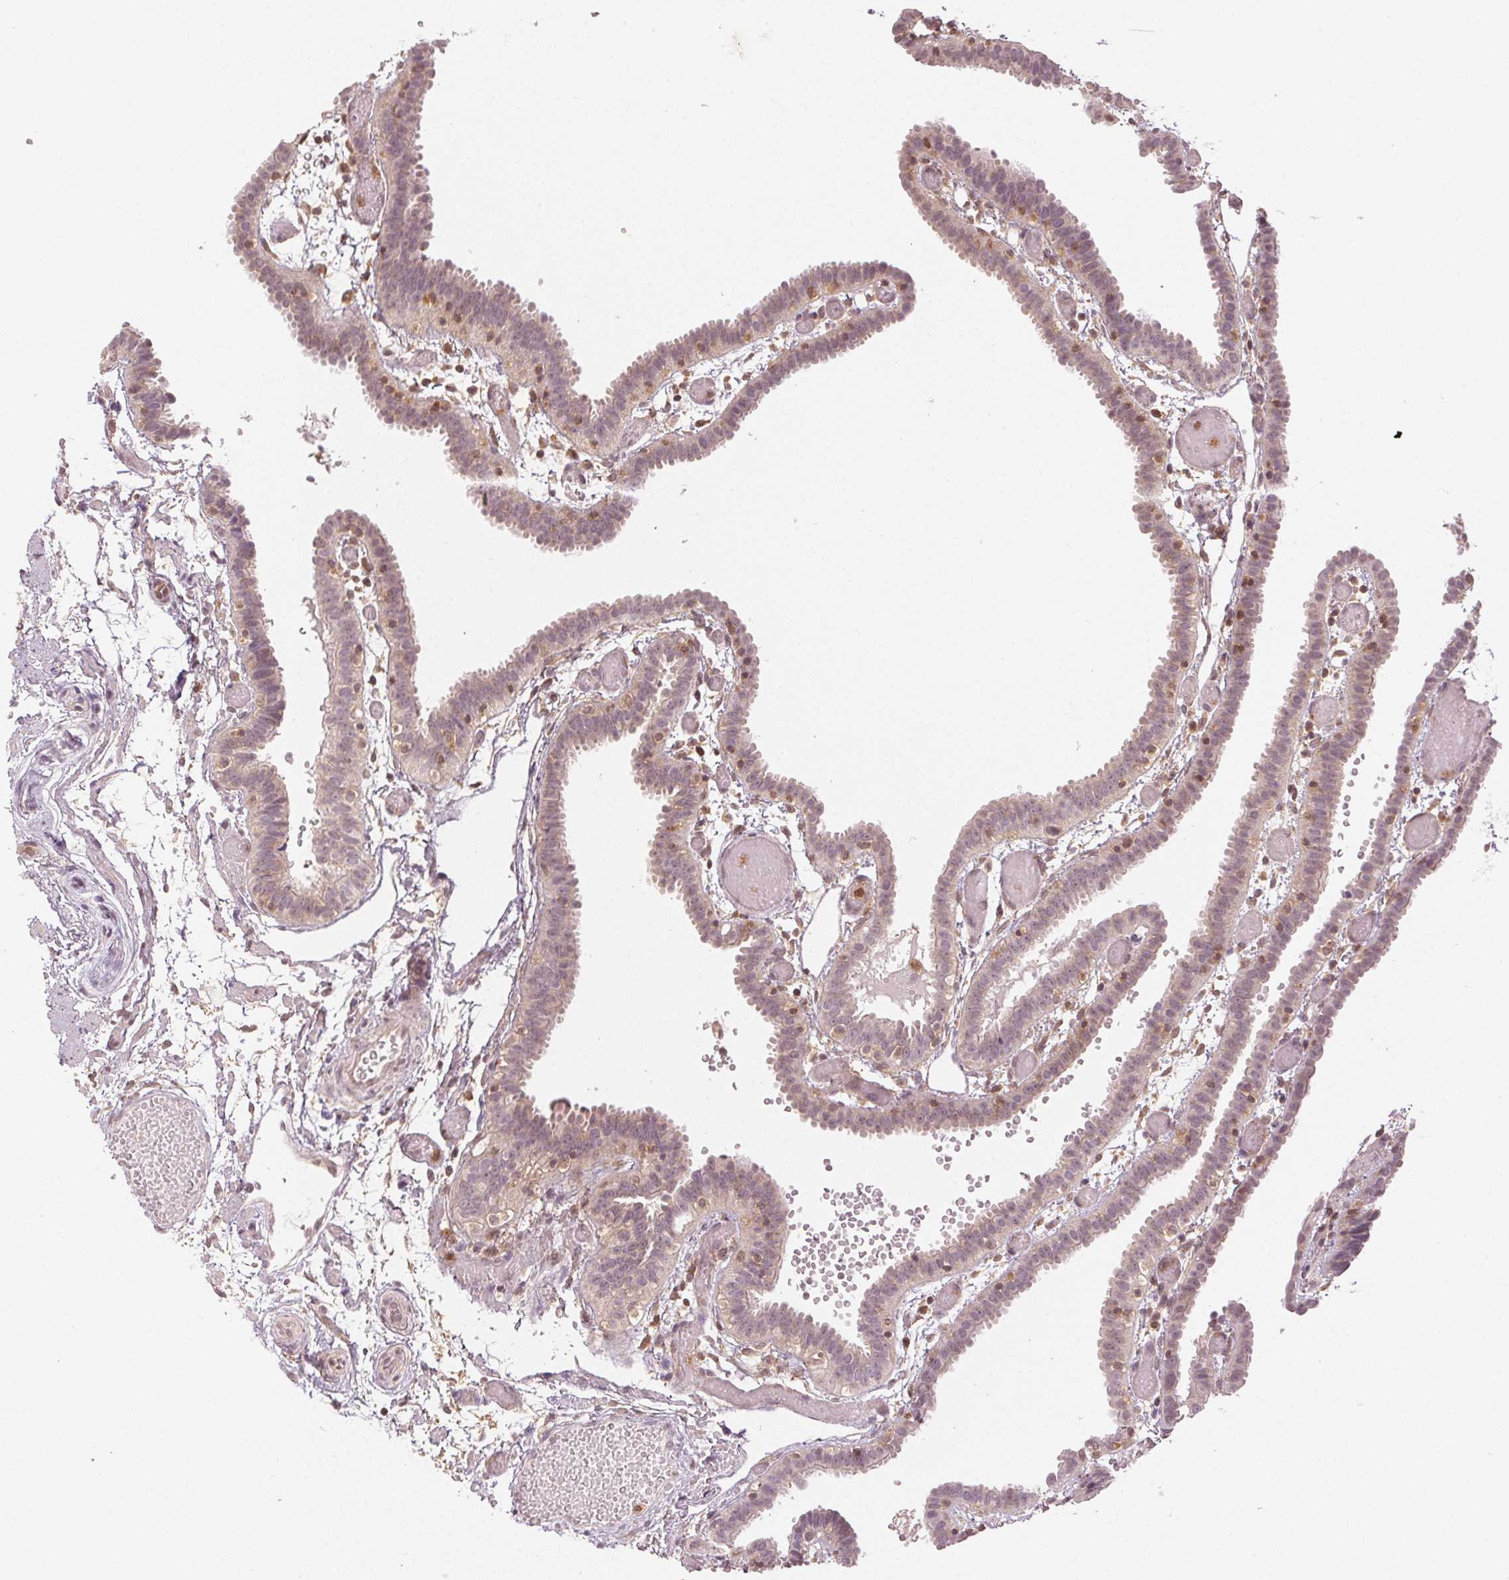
{"staining": {"intensity": "weak", "quantity": ">75%", "location": "cytoplasmic/membranous,nuclear"}, "tissue": "fallopian tube", "cell_type": "Glandular cells", "image_type": "normal", "snomed": [{"axis": "morphology", "description": "Normal tissue, NOS"}, {"axis": "topography", "description": "Fallopian tube"}], "caption": "Immunohistochemical staining of normal fallopian tube displays weak cytoplasmic/membranous,nuclear protein positivity in approximately >75% of glandular cells.", "gene": "MAPK14", "patient": {"sex": "female", "age": 37}}